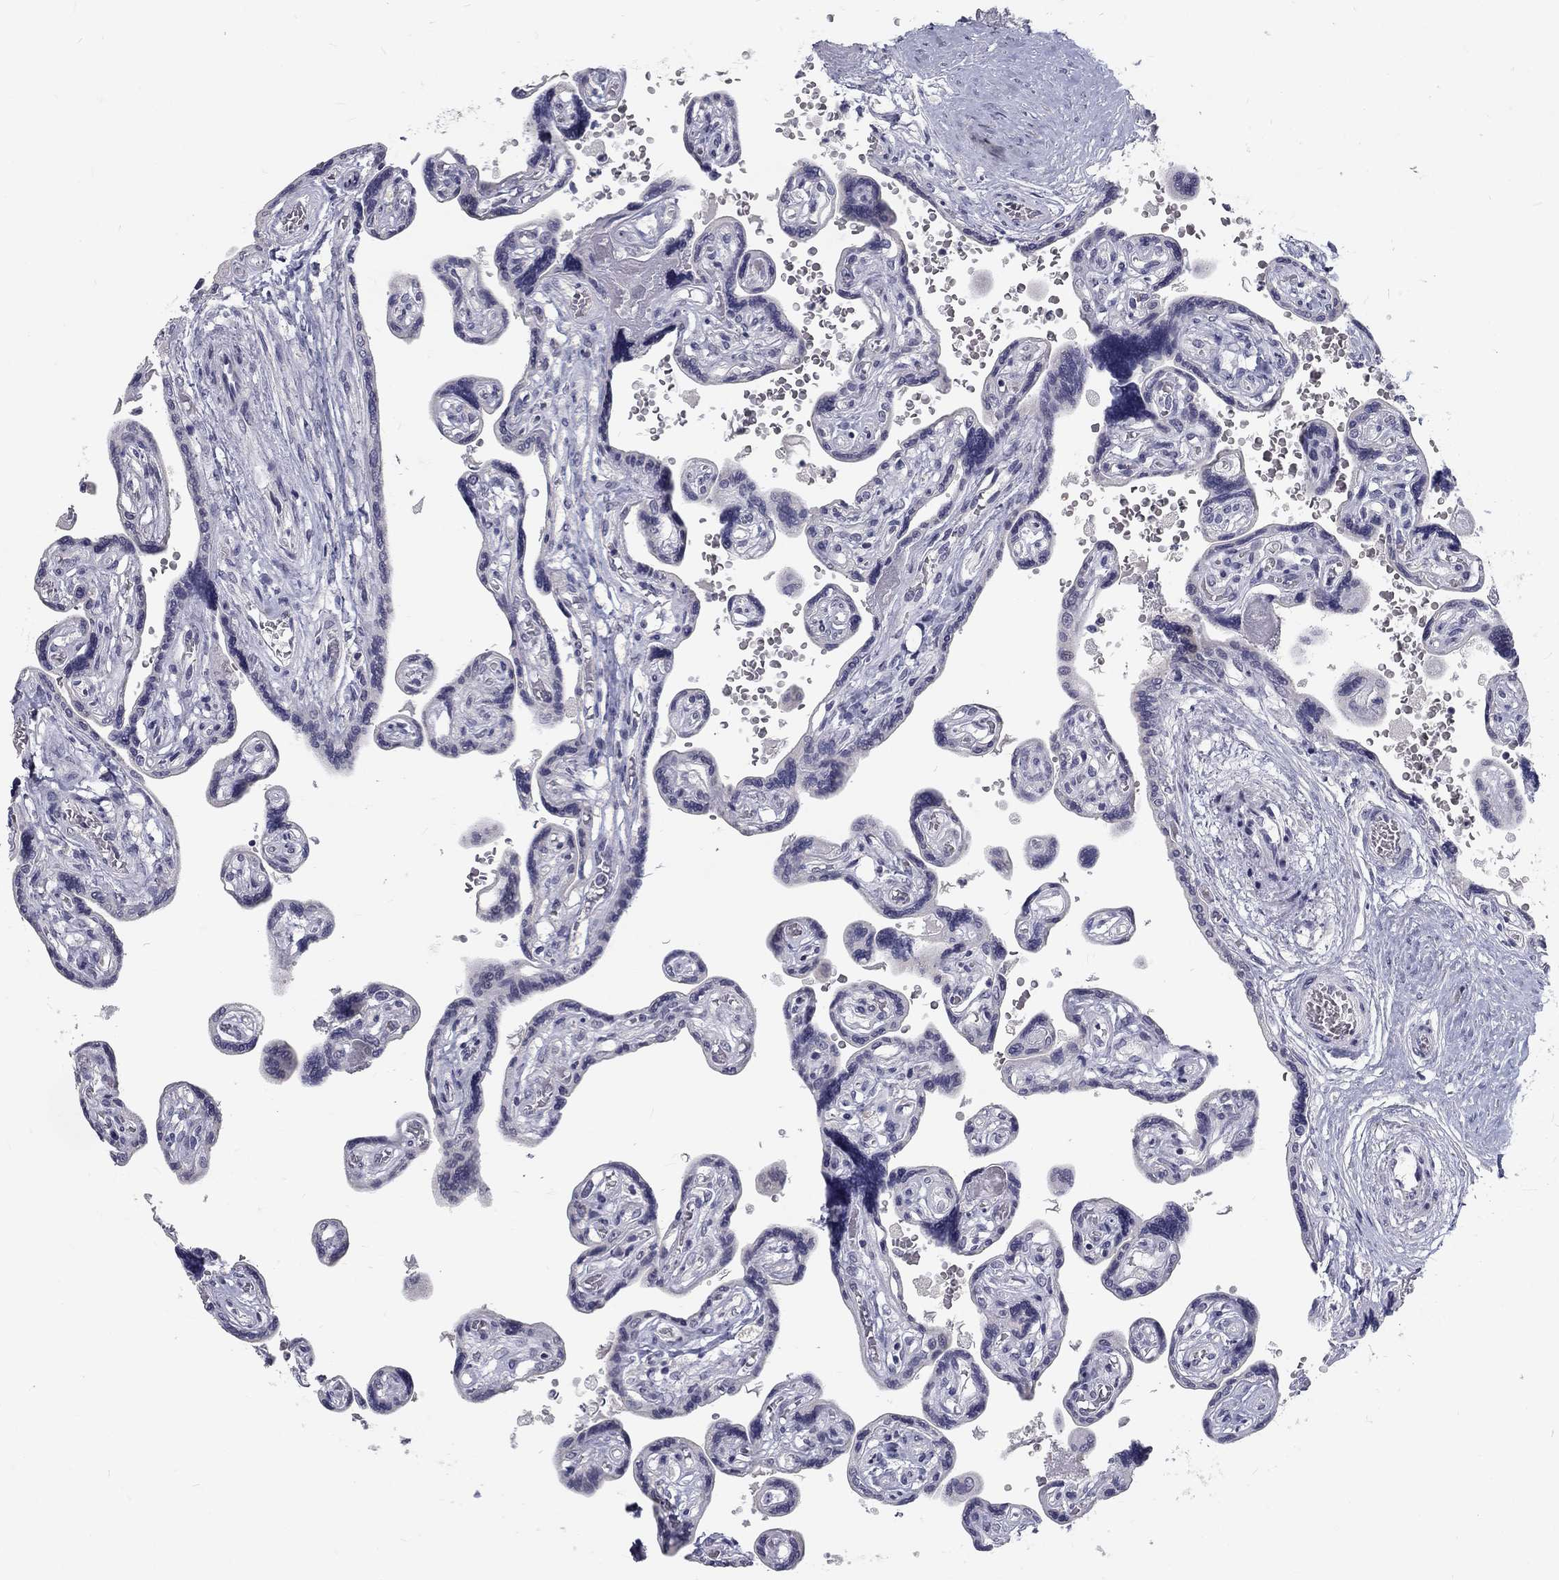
{"staining": {"intensity": "negative", "quantity": "none", "location": "none"}, "tissue": "placenta", "cell_type": "Decidual cells", "image_type": "normal", "snomed": [{"axis": "morphology", "description": "Normal tissue, NOS"}, {"axis": "topography", "description": "Placenta"}], "caption": "High power microscopy photomicrograph of an IHC image of unremarkable placenta, revealing no significant positivity in decidual cells.", "gene": "NOS1", "patient": {"sex": "female", "age": 32}}